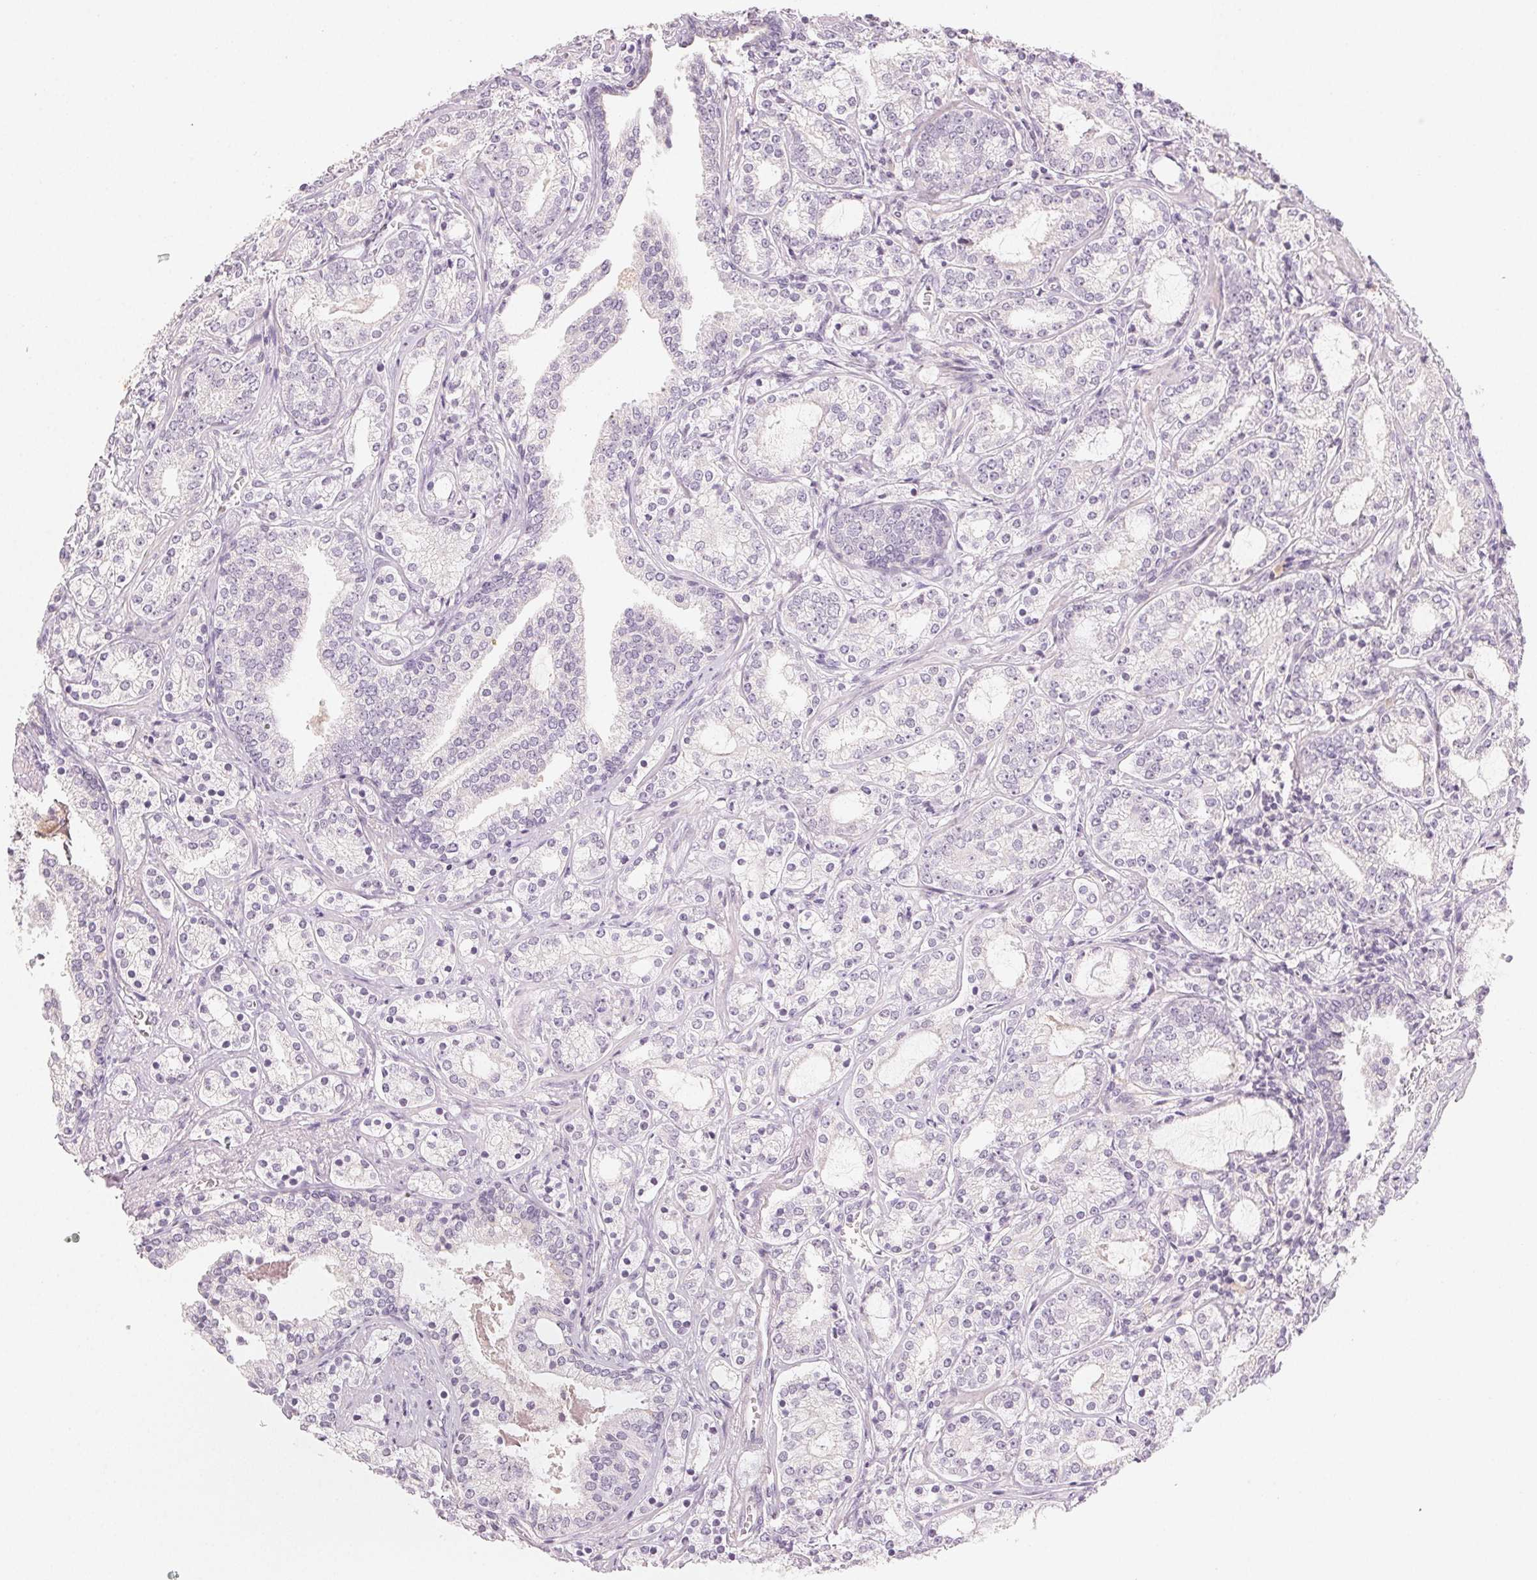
{"staining": {"intensity": "negative", "quantity": "none", "location": "none"}, "tissue": "prostate cancer", "cell_type": "Tumor cells", "image_type": "cancer", "snomed": [{"axis": "morphology", "description": "Adenocarcinoma, Medium grade"}, {"axis": "topography", "description": "Prostate"}], "caption": "Image shows no protein expression in tumor cells of adenocarcinoma (medium-grade) (prostate) tissue.", "gene": "LVRN", "patient": {"sex": "male", "age": 57}}